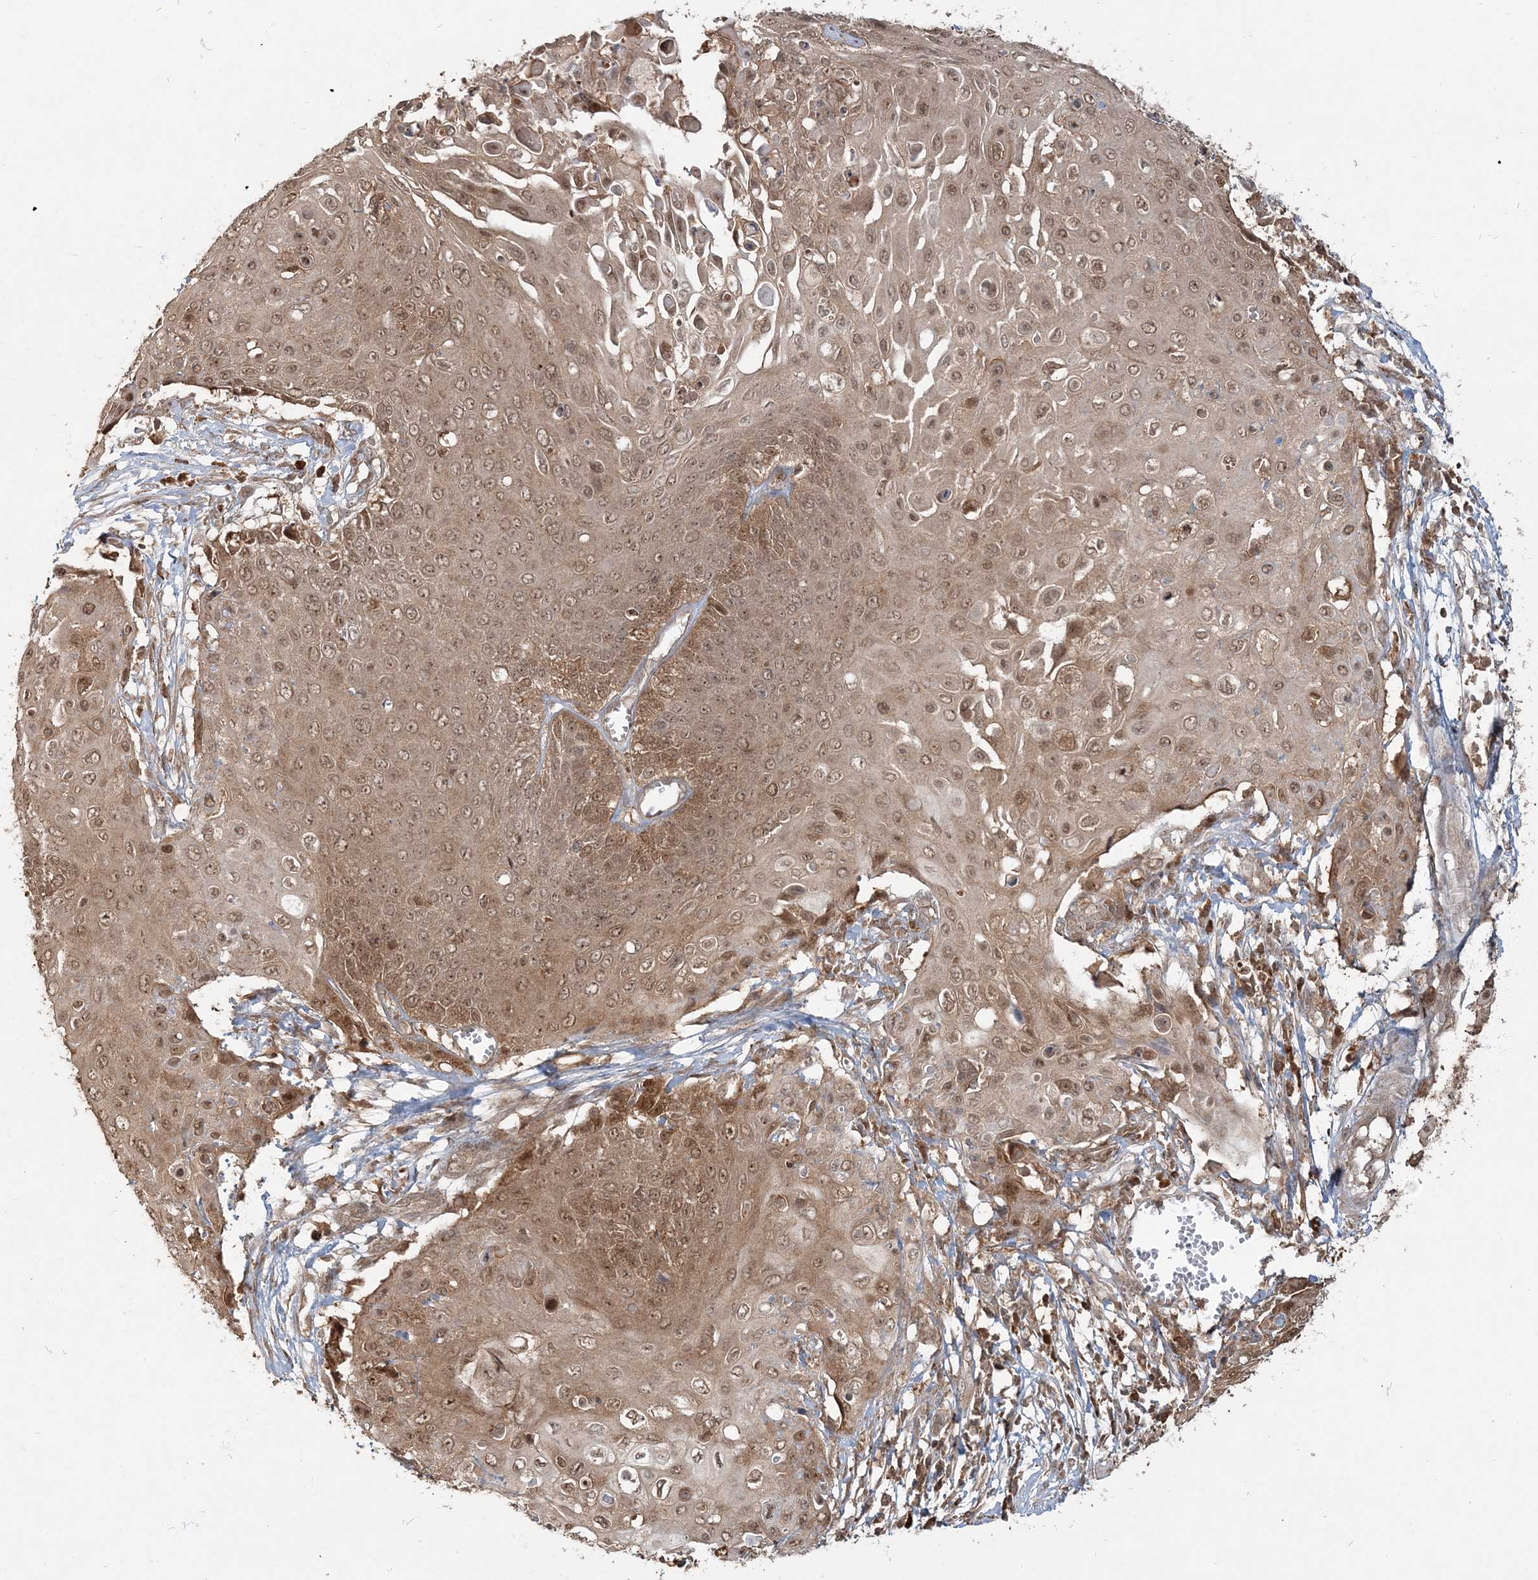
{"staining": {"intensity": "moderate", "quantity": ">75%", "location": "cytoplasmic/membranous,nuclear"}, "tissue": "cervical cancer", "cell_type": "Tumor cells", "image_type": "cancer", "snomed": [{"axis": "morphology", "description": "Squamous cell carcinoma, NOS"}, {"axis": "topography", "description": "Cervix"}], "caption": "Human cervical cancer (squamous cell carcinoma) stained with a brown dye reveals moderate cytoplasmic/membranous and nuclear positive staining in about >75% of tumor cells.", "gene": "CAB39", "patient": {"sex": "female", "age": 39}}